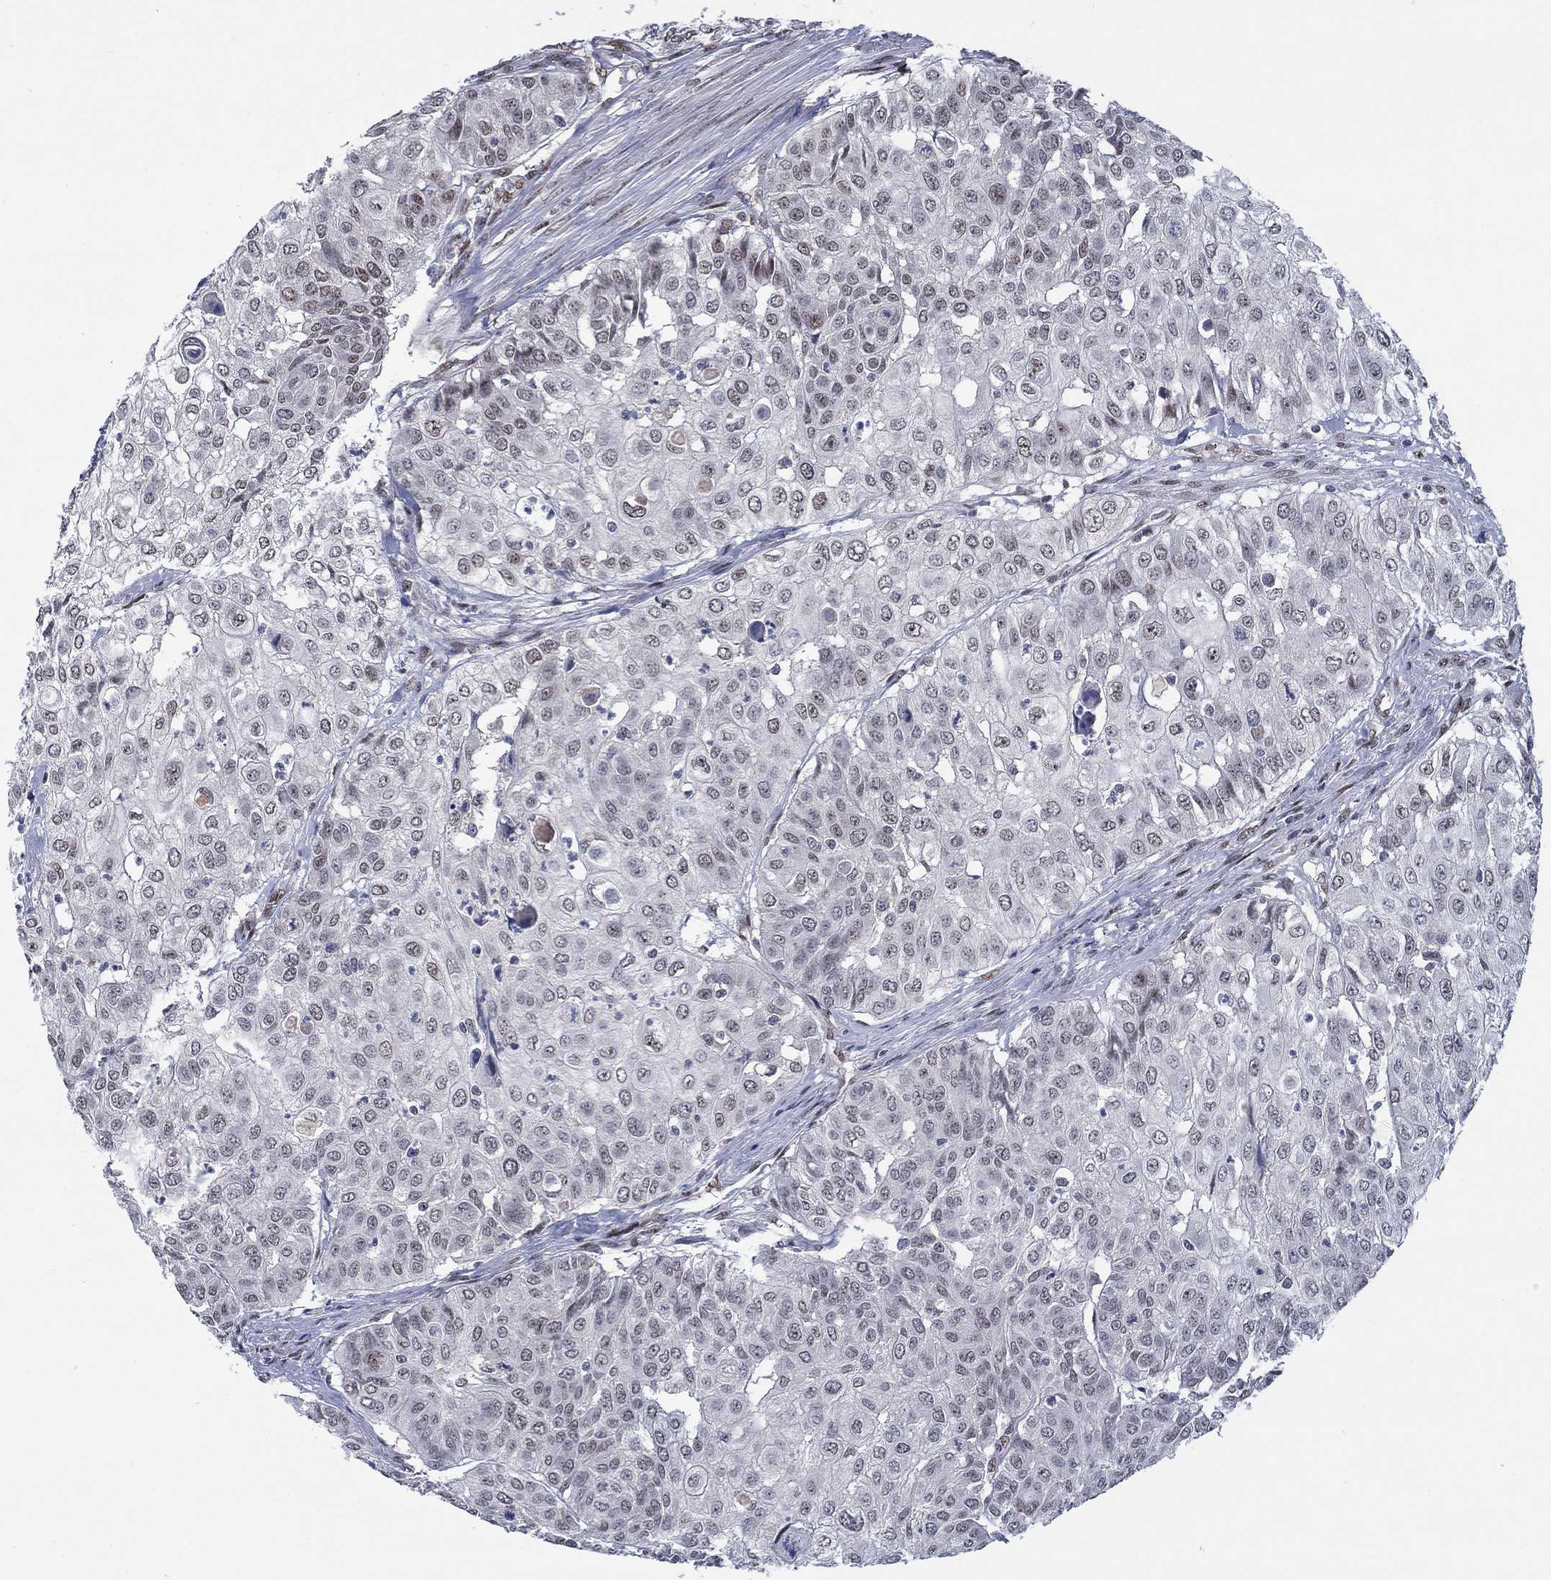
{"staining": {"intensity": "strong", "quantity": "<25%", "location": "nuclear"}, "tissue": "urothelial cancer", "cell_type": "Tumor cells", "image_type": "cancer", "snomed": [{"axis": "morphology", "description": "Urothelial carcinoma, High grade"}, {"axis": "topography", "description": "Urinary bladder"}], "caption": "Tumor cells demonstrate medium levels of strong nuclear expression in about <25% of cells in human urothelial cancer.", "gene": "HTN1", "patient": {"sex": "female", "age": 79}}